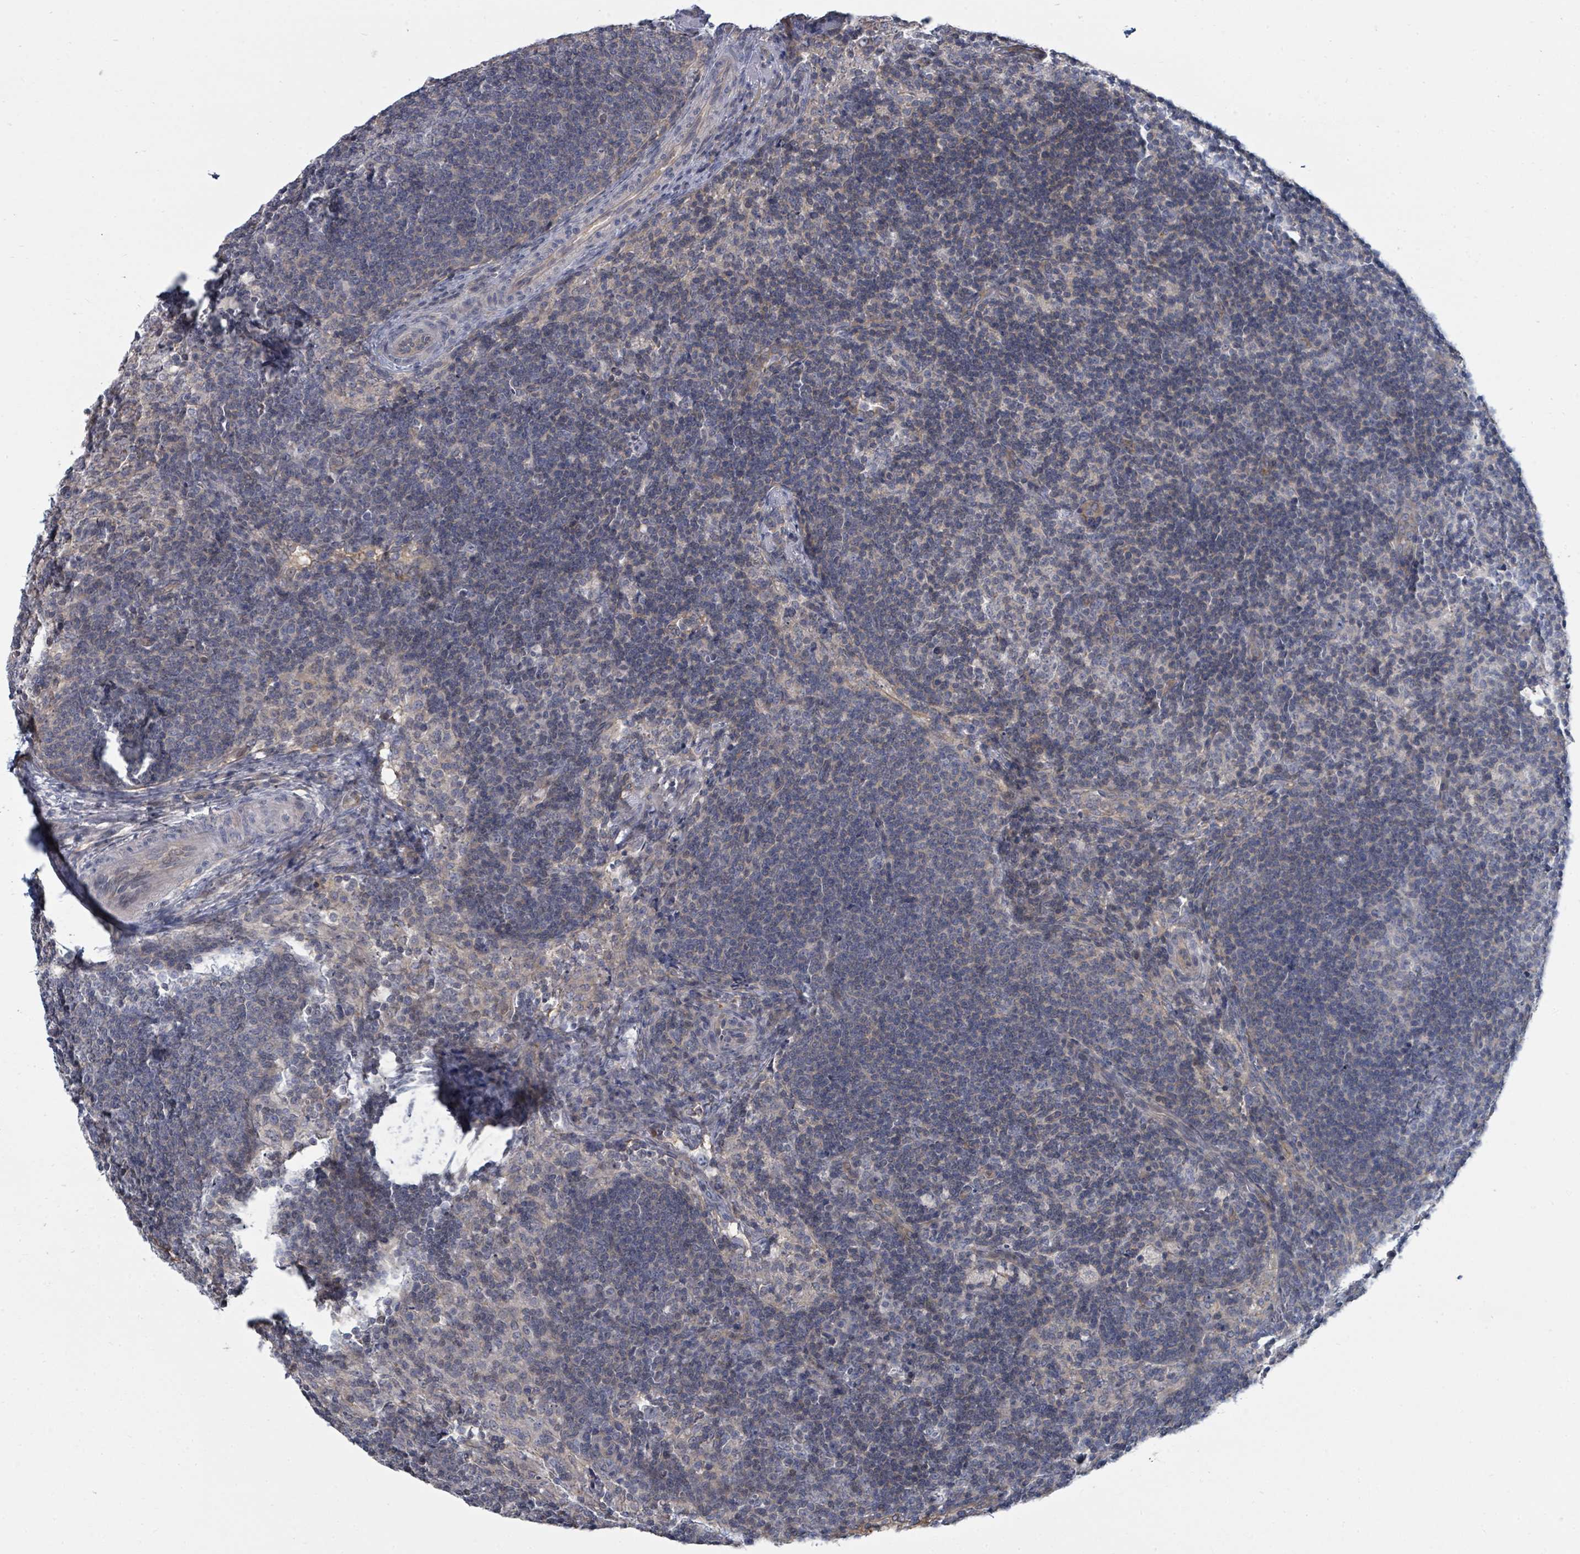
{"staining": {"intensity": "negative", "quantity": "none", "location": "none"}, "tissue": "lymph node", "cell_type": "Non-germinal center cells", "image_type": "normal", "snomed": [{"axis": "morphology", "description": "Normal tissue, NOS"}, {"axis": "topography", "description": "Lymph node"}], "caption": "The image shows no staining of non-germinal center cells in benign lymph node. (DAB (3,3'-diaminobenzidine) IHC visualized using brightfield microscopy, high magnification).", "gene": "SLC25A45", "patient": {"sex": "female", "age": 30}}